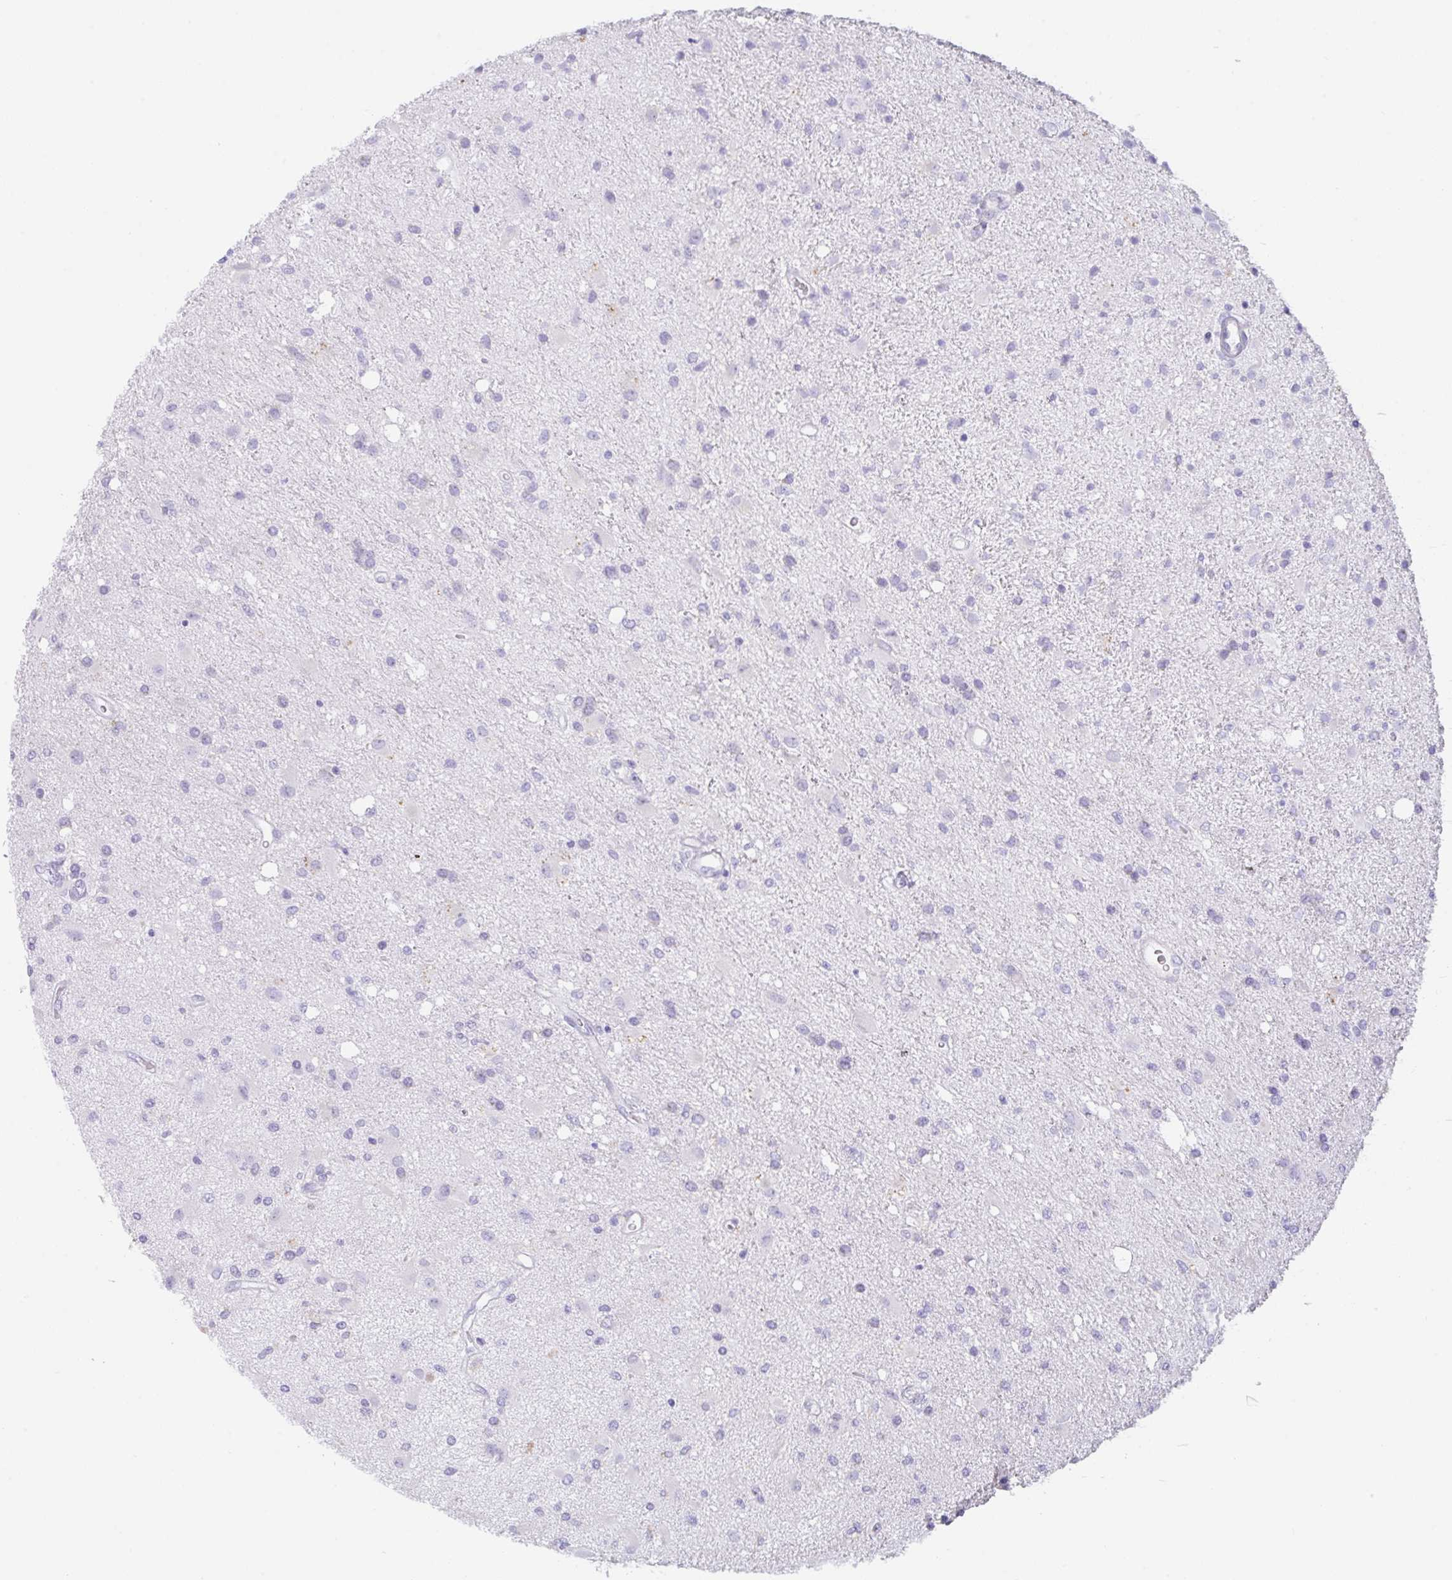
{"staining": {"intensity": "negative", "quantity": "none", "location": "none"}, "tissue": "glioma", "cell_type": "Tumor cells", "image_type": "cancer", "snomed": [{"axis": "morphology", "description": "Glioma, malignant, High grade"}, {"axis": "topography", "description": "Brain"}], "caption": "Glioma was stained to show a protein in brown. There is no significant staining in tumor cells. (IHC, brightfield microscopy, high magnification).", "gene": "TRAF4", "patient": {"sex": "male", "age": 67}}